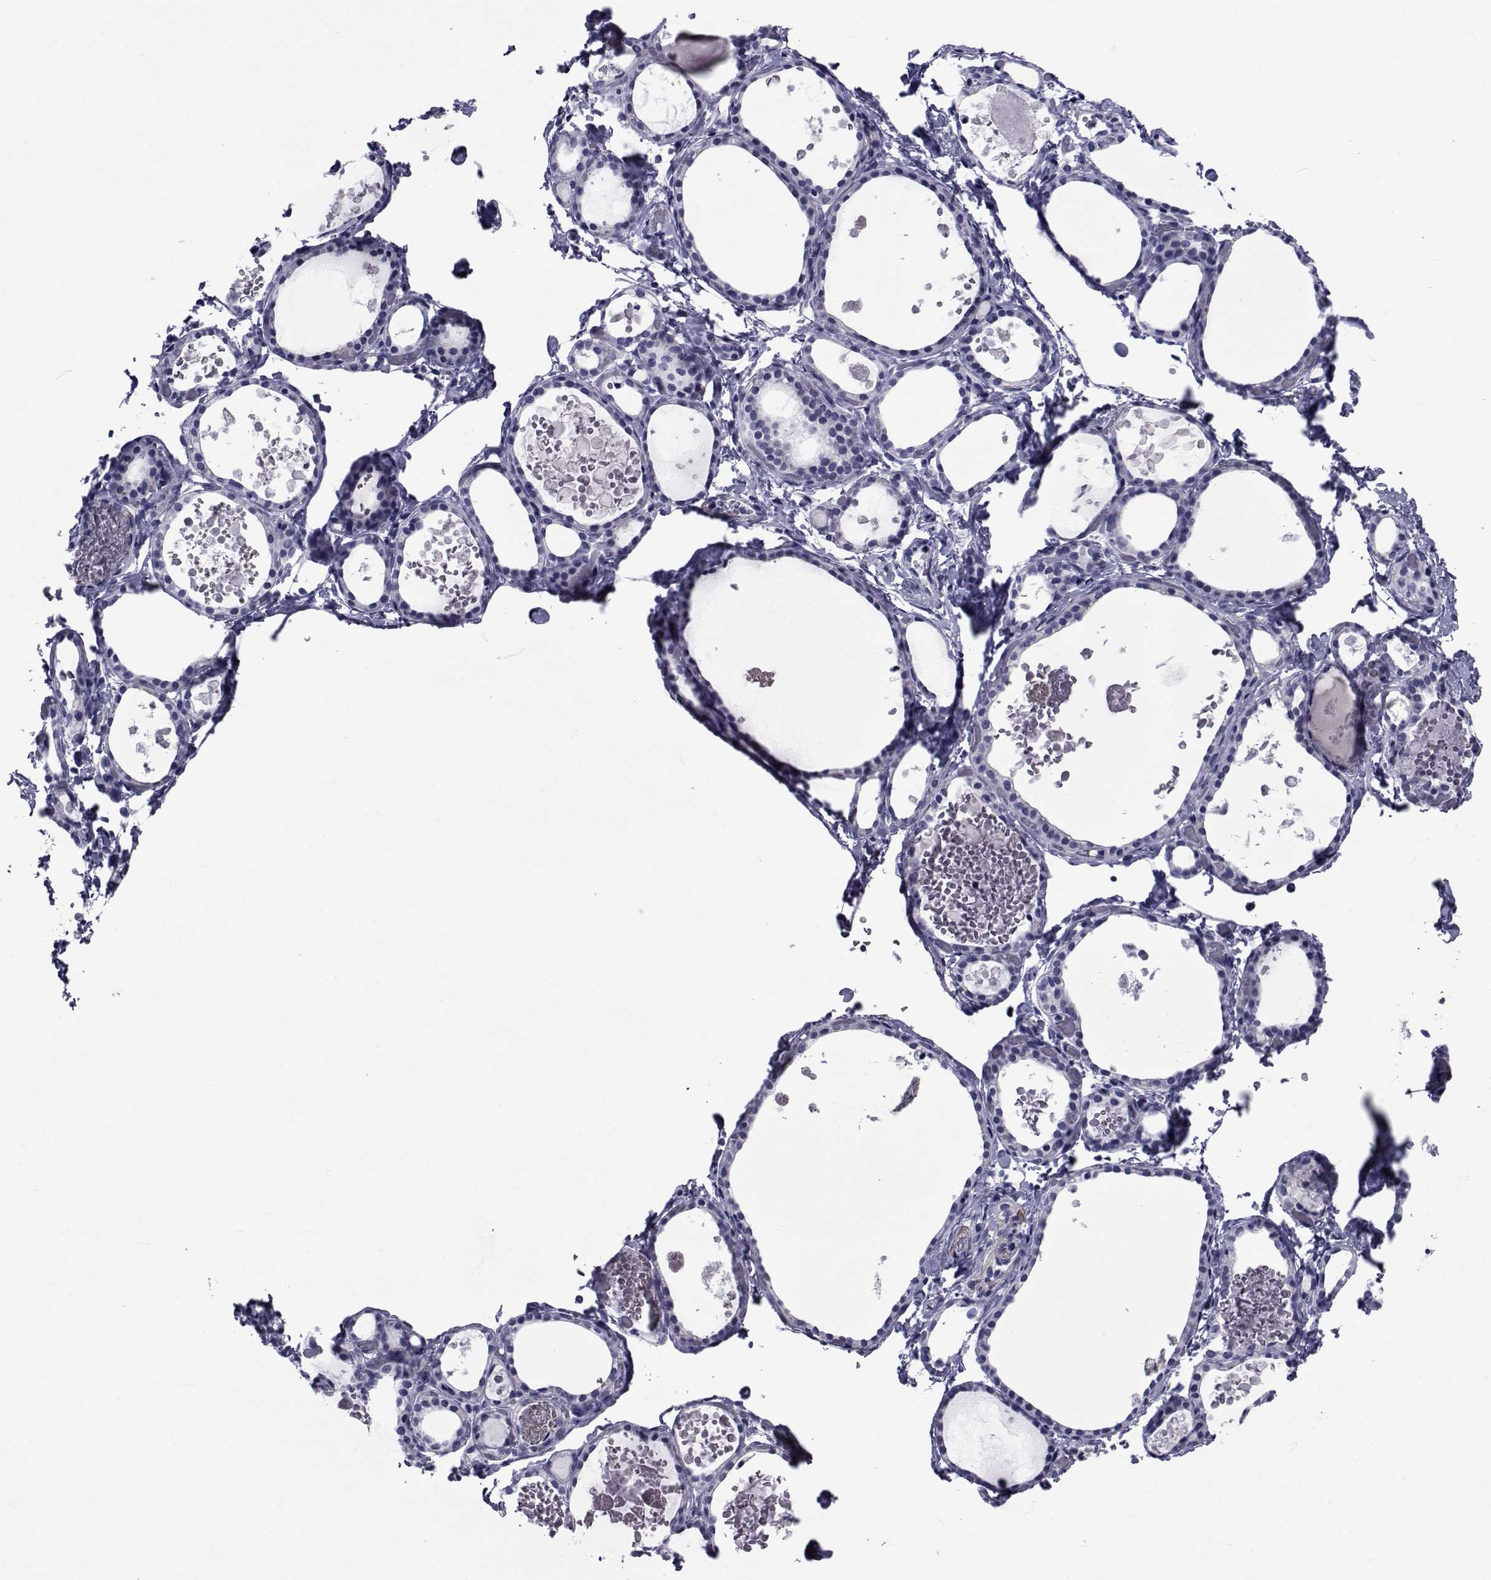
{"staining": {"intensity": "negative", "quantity": "none", "location": "none"}, "tissue": "thyroid gland", "cell_type": "Glandular cells", "image_type": "normal", "snomed": [{"axis": "morphology", "description": "Normal tissue, NOS"}, {"axis": "topography", "description": "Thyroid gland"}], "caption": "The micrograph exhibits no significant positivity in glandular cells of thyroid gland. The staining is performed using DAB brown chromogen with nuclei counter-stained in using hematoxylin.", "gene": "GKAP1", "patient": {"sex": "female", "age": 56}}